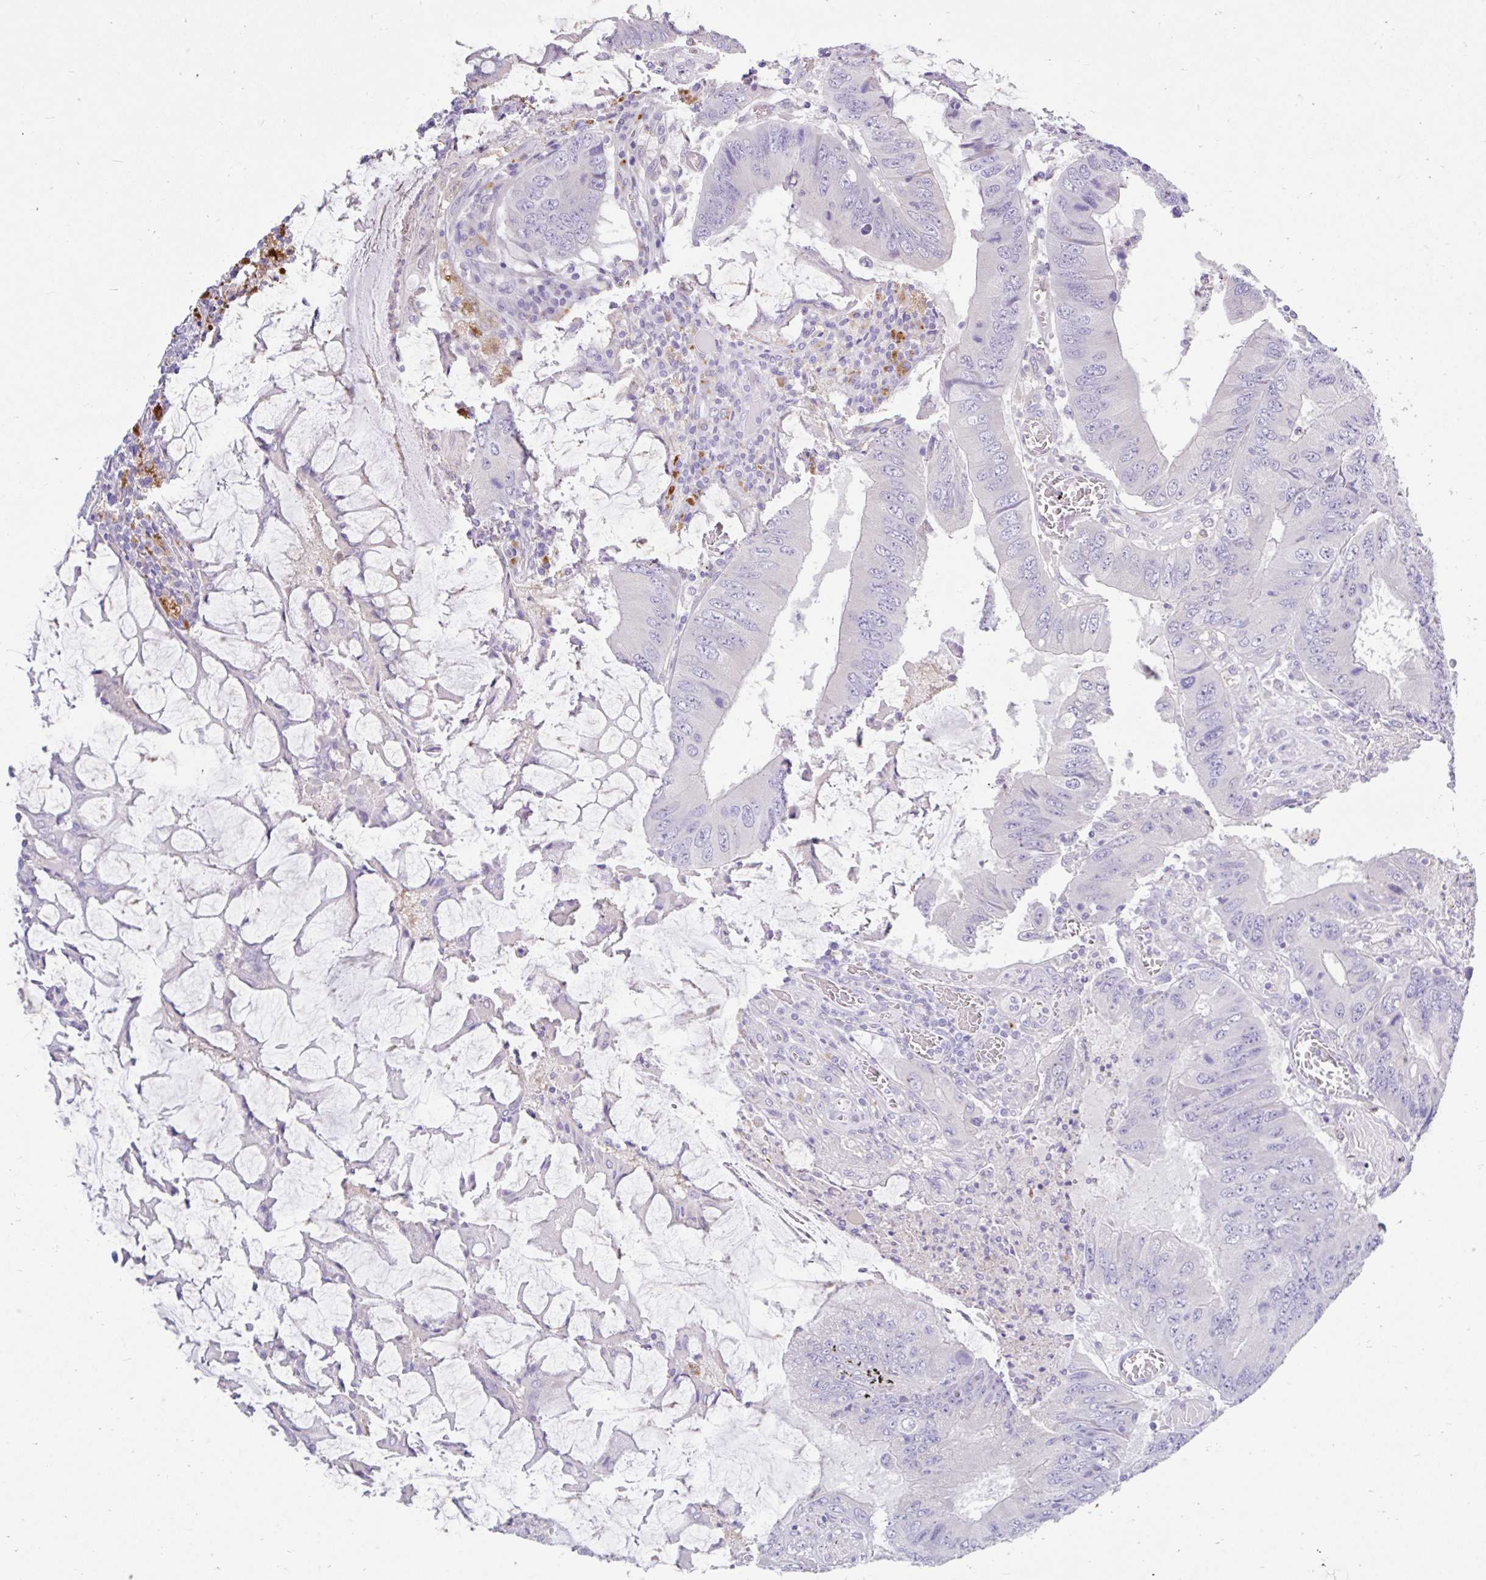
{"staining": {"intensity": "negative", "quantity": "none", "location": "none"}, "tissue": "colorectal cancer", "cell_type": "Tumor cells", "image_type": "cancer", "snomed": [{"axis": "morphology", "description": "Adenocarcinoma, NOS"}, {"axis": "topography", "description": "Colon"}], "caption": "A histopathology image of human adenocarcinoma (colorectal) is negative for staining in tumor cells.", "gene": "ZNF33A", "patient": {"sex": "male", "age": 53}}